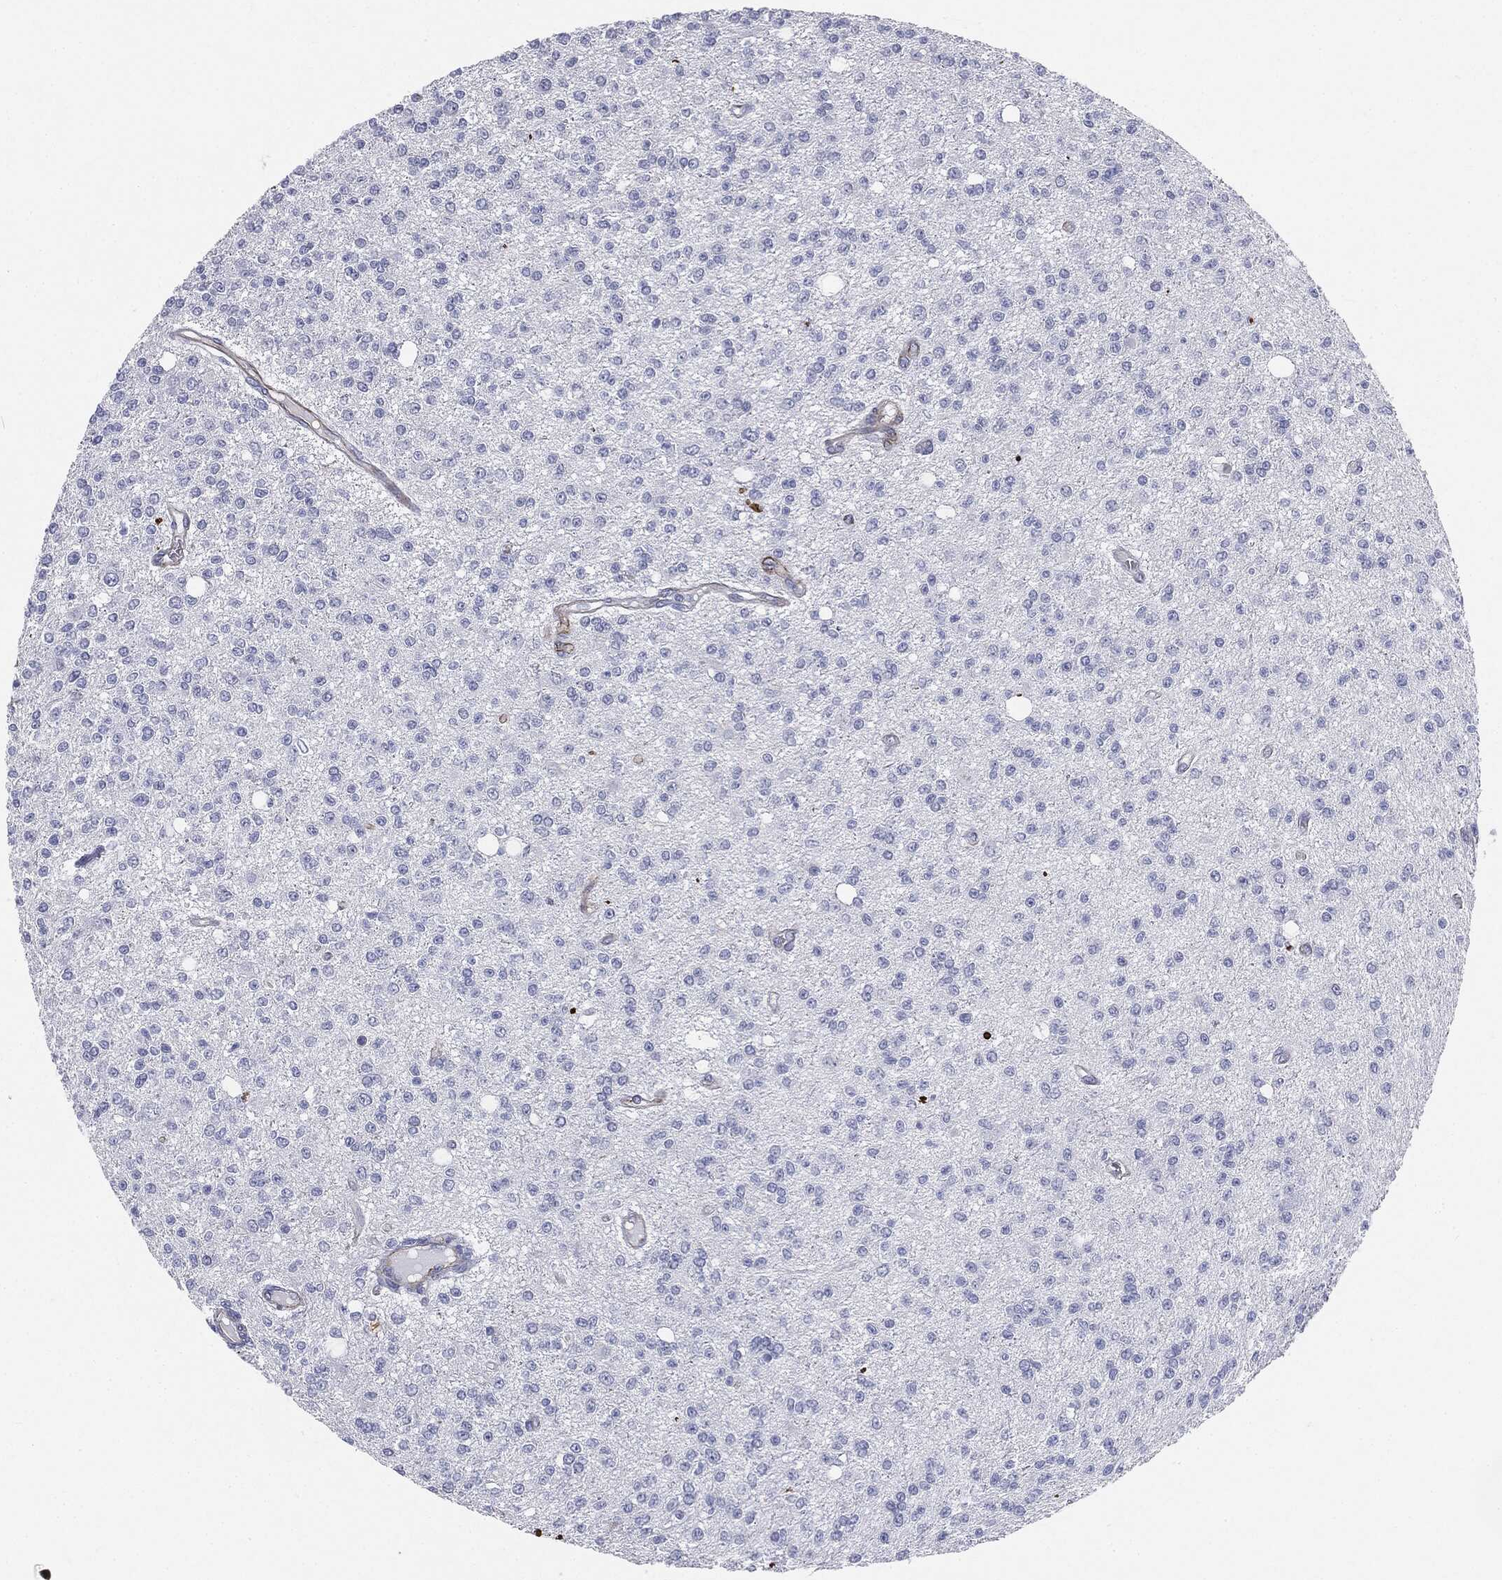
{"staining": {"intensity": "negative", "quantity": "none", "location": "none"}, "tissue": "glioma", "cell_type": "Tumor cells", "image_type": "cancer", "snomed": [{"axis": "morphology", "description": "Glioma, malignant, Low grade"}, {"axis": "topography", "description": "Brain"}], "caption": "IHC of human glioma demonstrates no positivity in tumor cells.", "gene": "MUC5AC", "patient": {"sex": "male", "age": 67}}